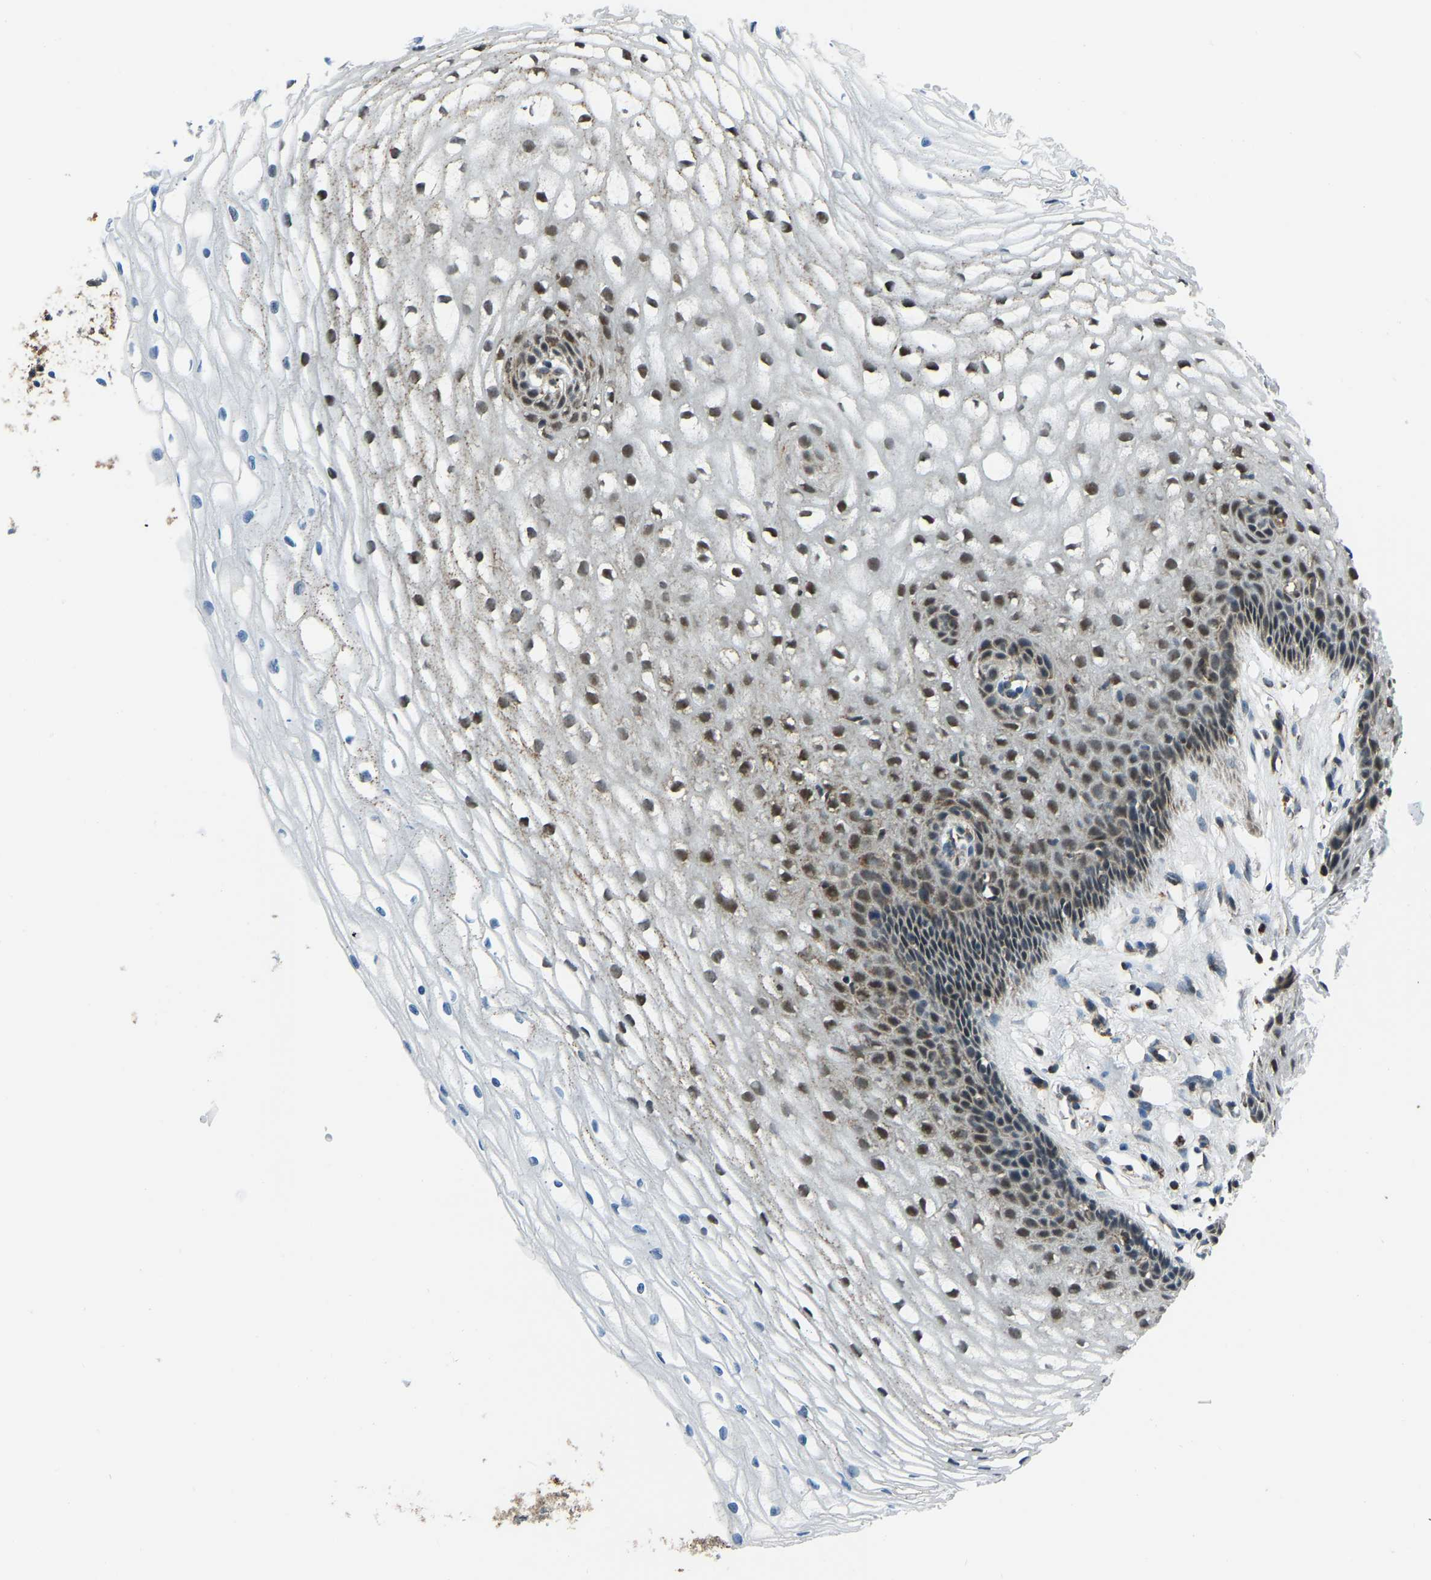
{"staining": {"intensity": "moderate", "quantity": ">75%", "location": "cytoplasmic/membranous"}, "tissue": "cervix", "cell_type": "Glandular cells", "image_type": "normal", "snomed": [{"axis": "morphology", "description": "Normal tissue, NOS"}, {"axis": "topography", "description": "Cervix"}], "caption": "Moderate cytoplasmic/membranous protein staining is seen in about >75% of glandular cells in cervix. (Brightfield microscopy of DAB IHC at high magnification).", "gene": "RBM33", "patient": {"sex": "female", "age": 77}}